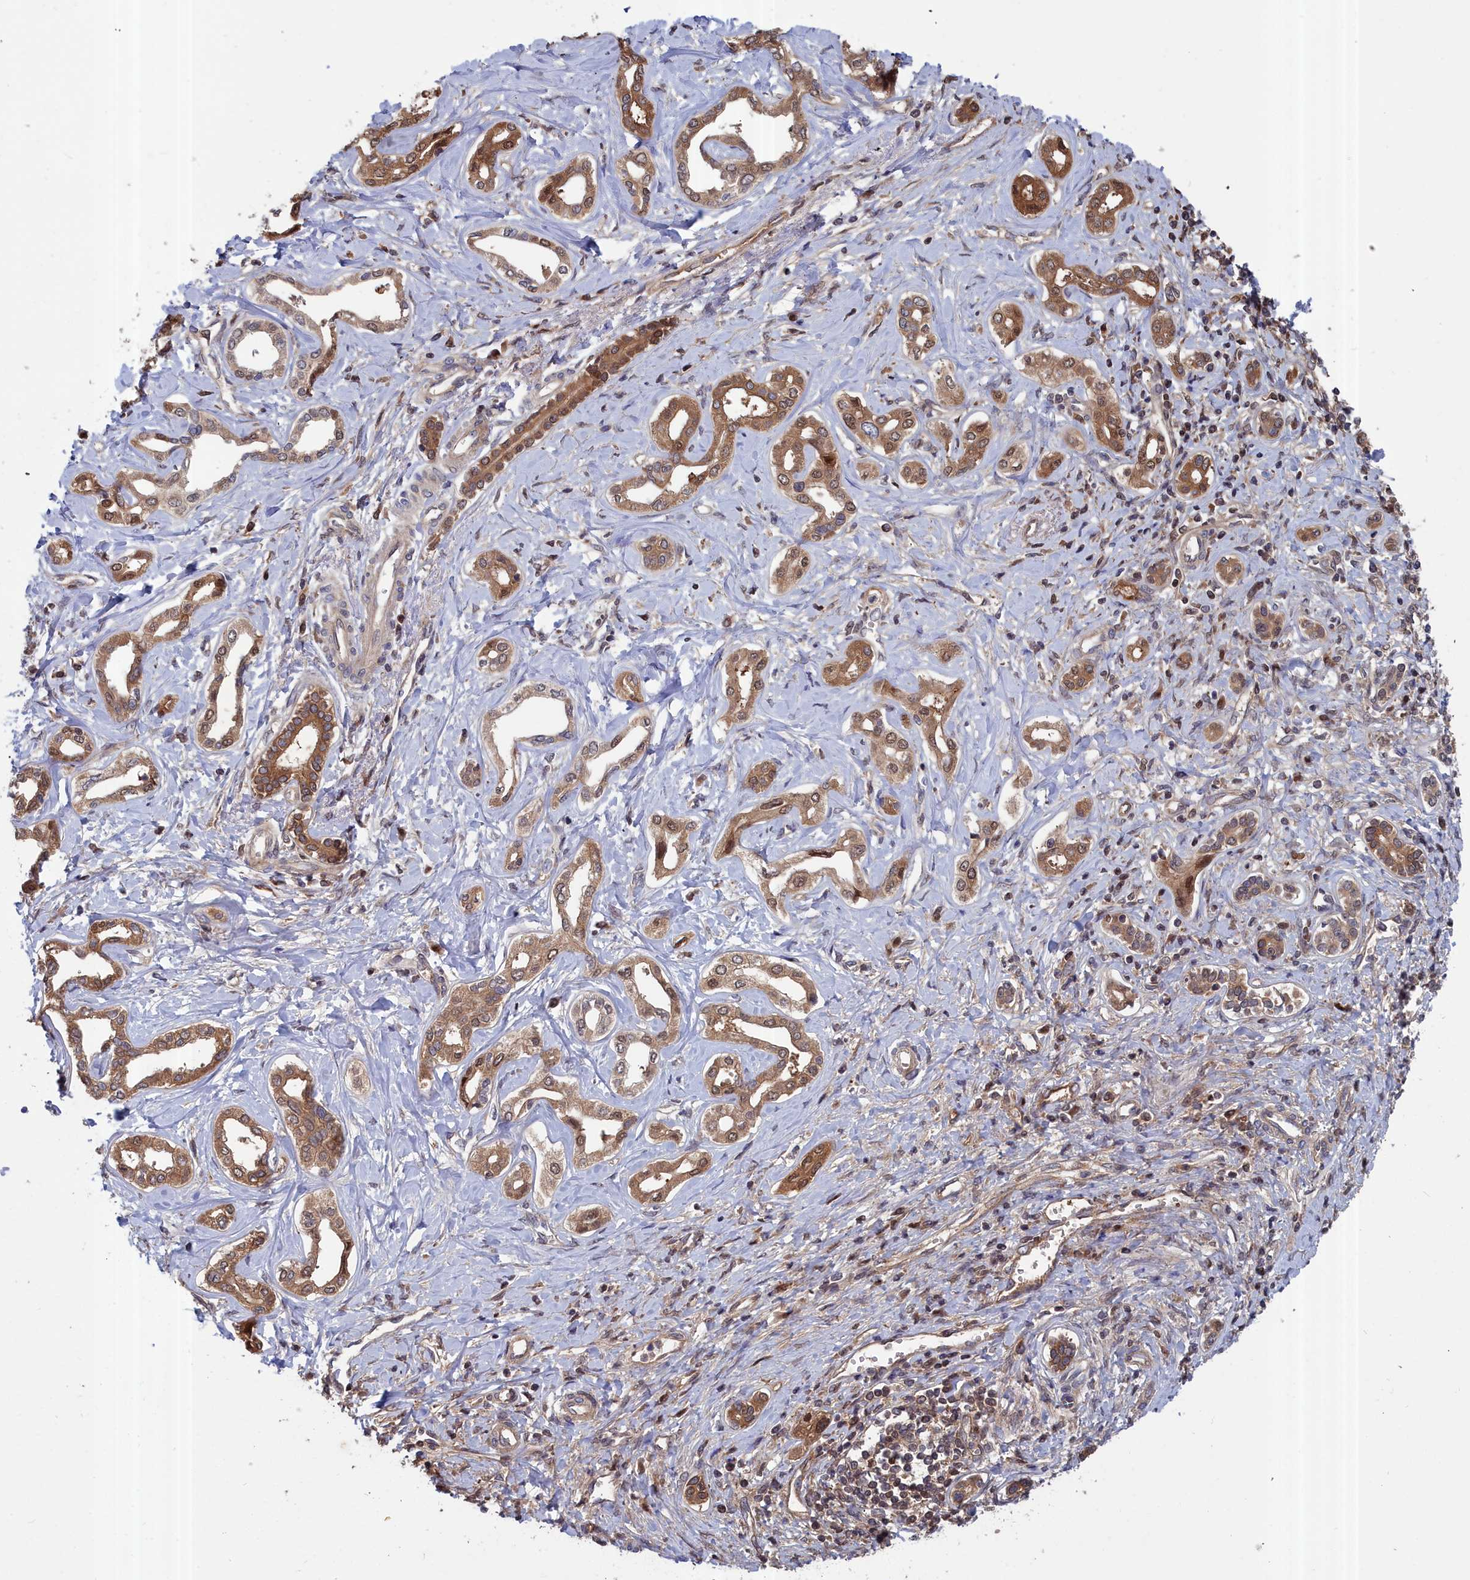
{"staining": {"intensity": "moderate", "quantity": ">75%", "location": "cytoplasmic/membranous"}, "tissue": "liver cancer", "cell_type": "Tumor cells", "image_type": "cancer", "snomed": [{"axis": "morphology", "description": "Cholangiocarcinoma"}, {"axis": "topography", "description": "Liver"}], "caption": "This image reveals immunohistochemistry staining of human cholangiocarcinoma (liver), with medium moderate cytoplasmic/membranous positivity in about >75% of tumor cells.", "gene": "GFRA2", "patient": {"sex": "female", "age": 77}}